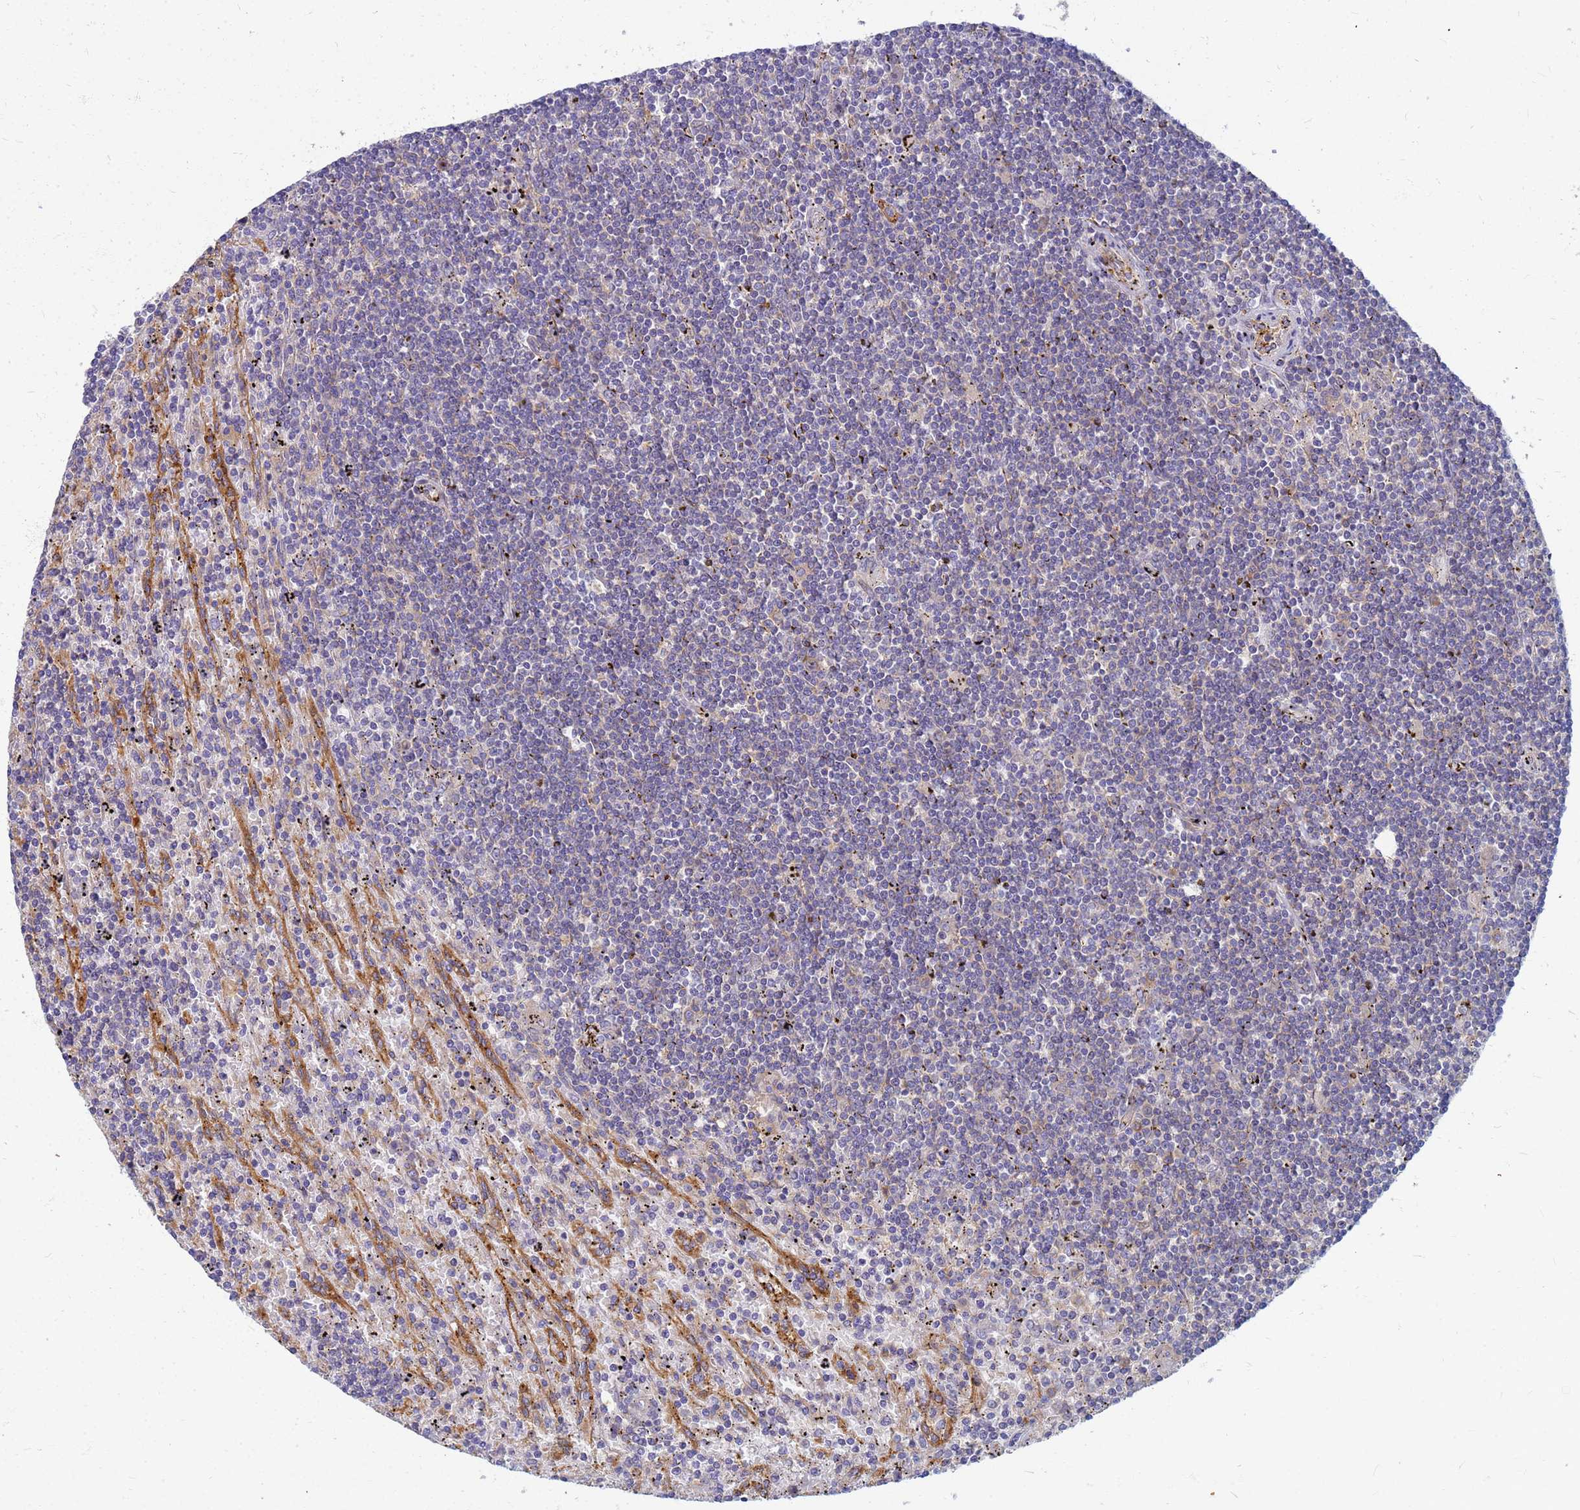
{"staining": {"intensity": "negative", "quantity": "none", "location": "none"}, "tissue": "lymphoma", "cell_type": "Tumor cells", "image_type": "cancer", "snomed": [{"axis": "morphology", "description": "Malignant lymphoma, non-Hodgkin's type, Low grade"}, {"axis": "topography", "description": "Spleen"}], "caption": "The immunohistochemistry (IHC) micrograph has no significant staining in tumor cells of lymphoma tissue.", "gene": "EEA1", "patient": {"sex": "male", "age": 76}}